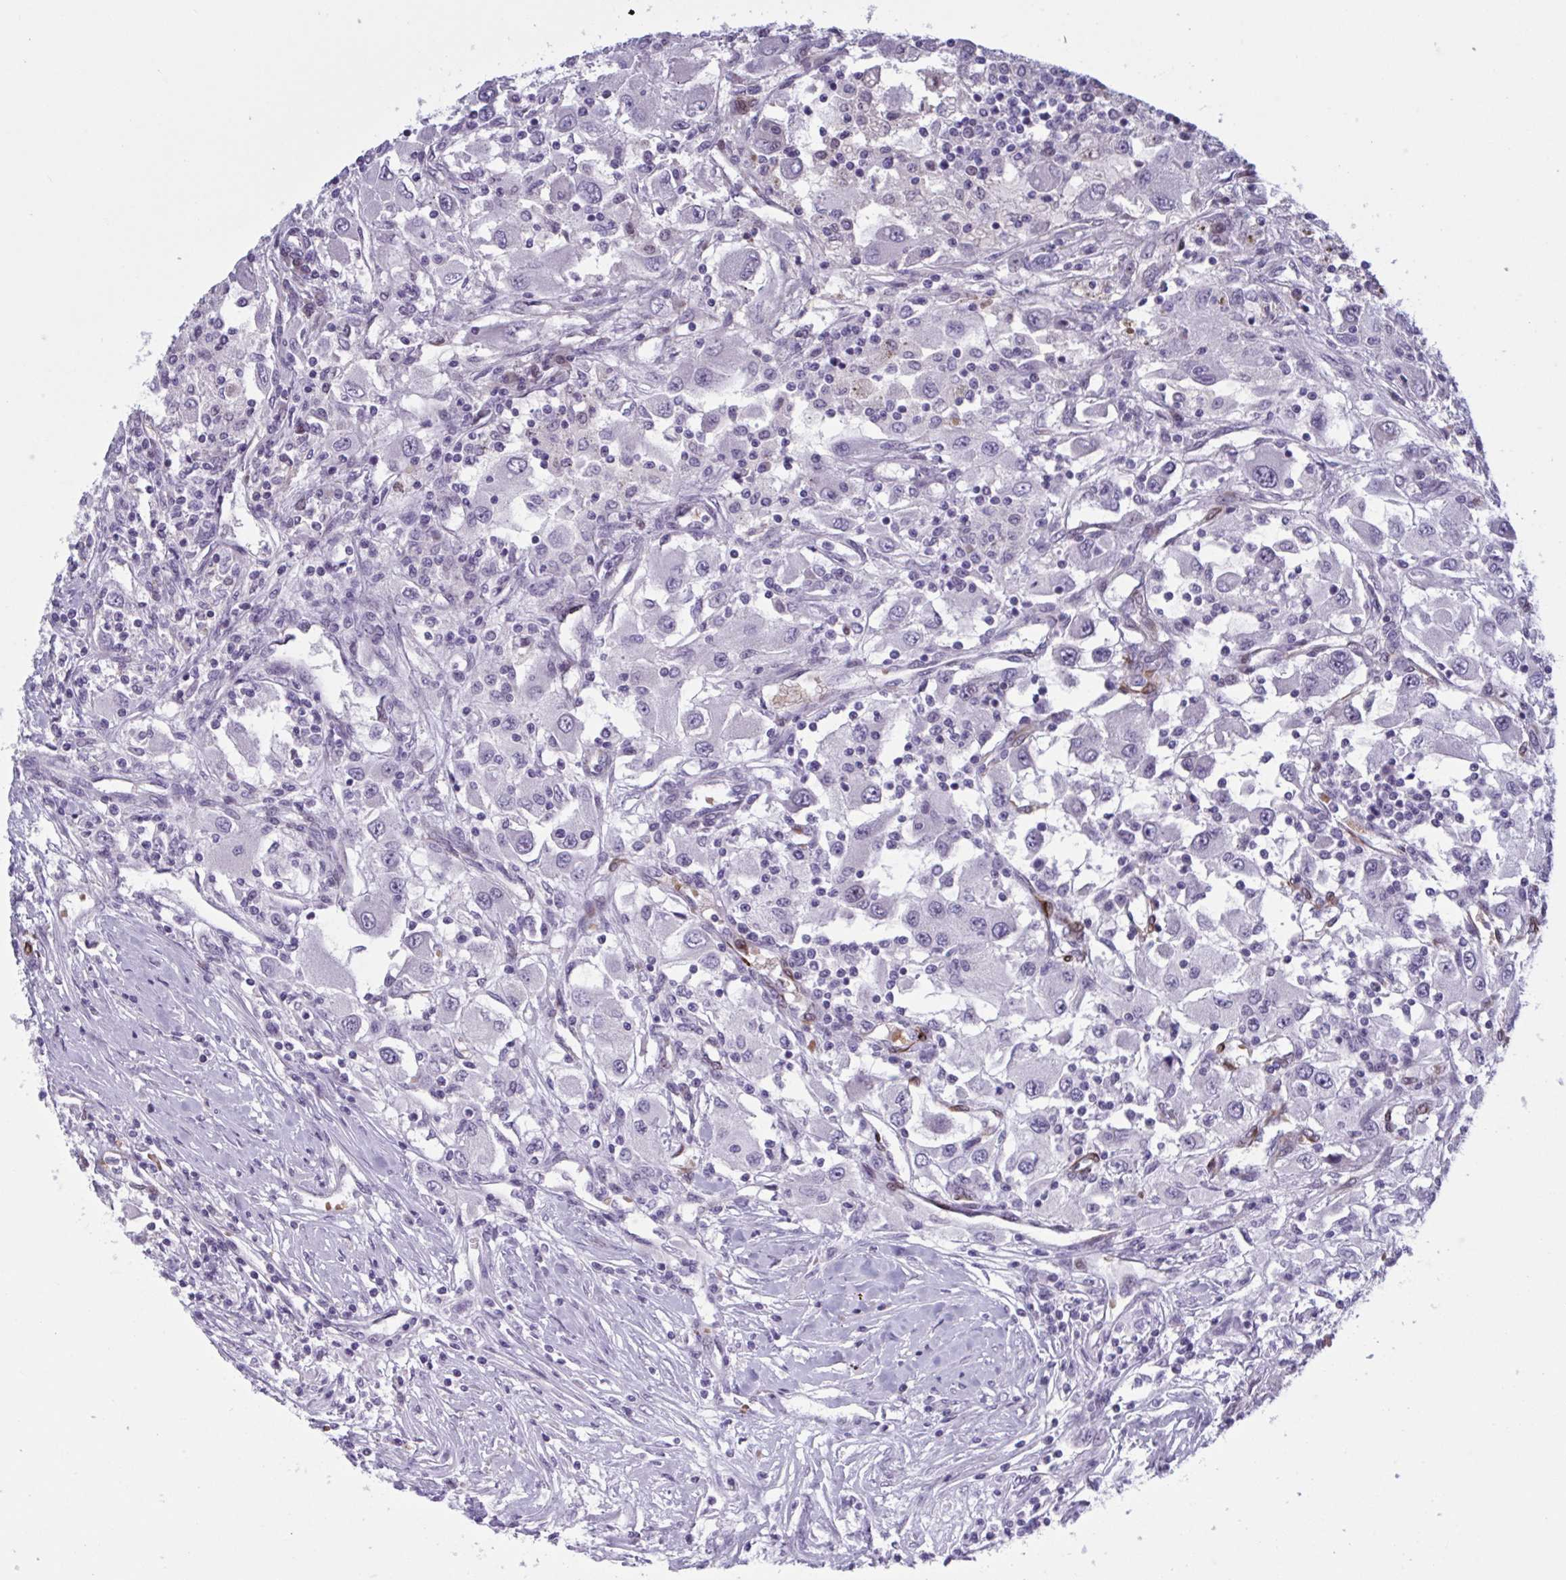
{"staining": {"intensity": "negative", "quantity": "none", "location": "none"}, "tissue": "renal cancer", "cell_type": "Tumor cells", "image_type": "cancer", "snomed": [{"axis": "morphology", "description": "Adenocarcinoma, NOS"}, {"axis": "topography", "description": "Kidney"}], "caption": "High magnification brightfield microscopy of renal adenocarcinoma stained with DAB (brown) and counterstained with hematoxylin (blue): tumor cells show no significant positivity.", "gene": "HSD11B2", "patient": {"sex": "female", "age": 67}}